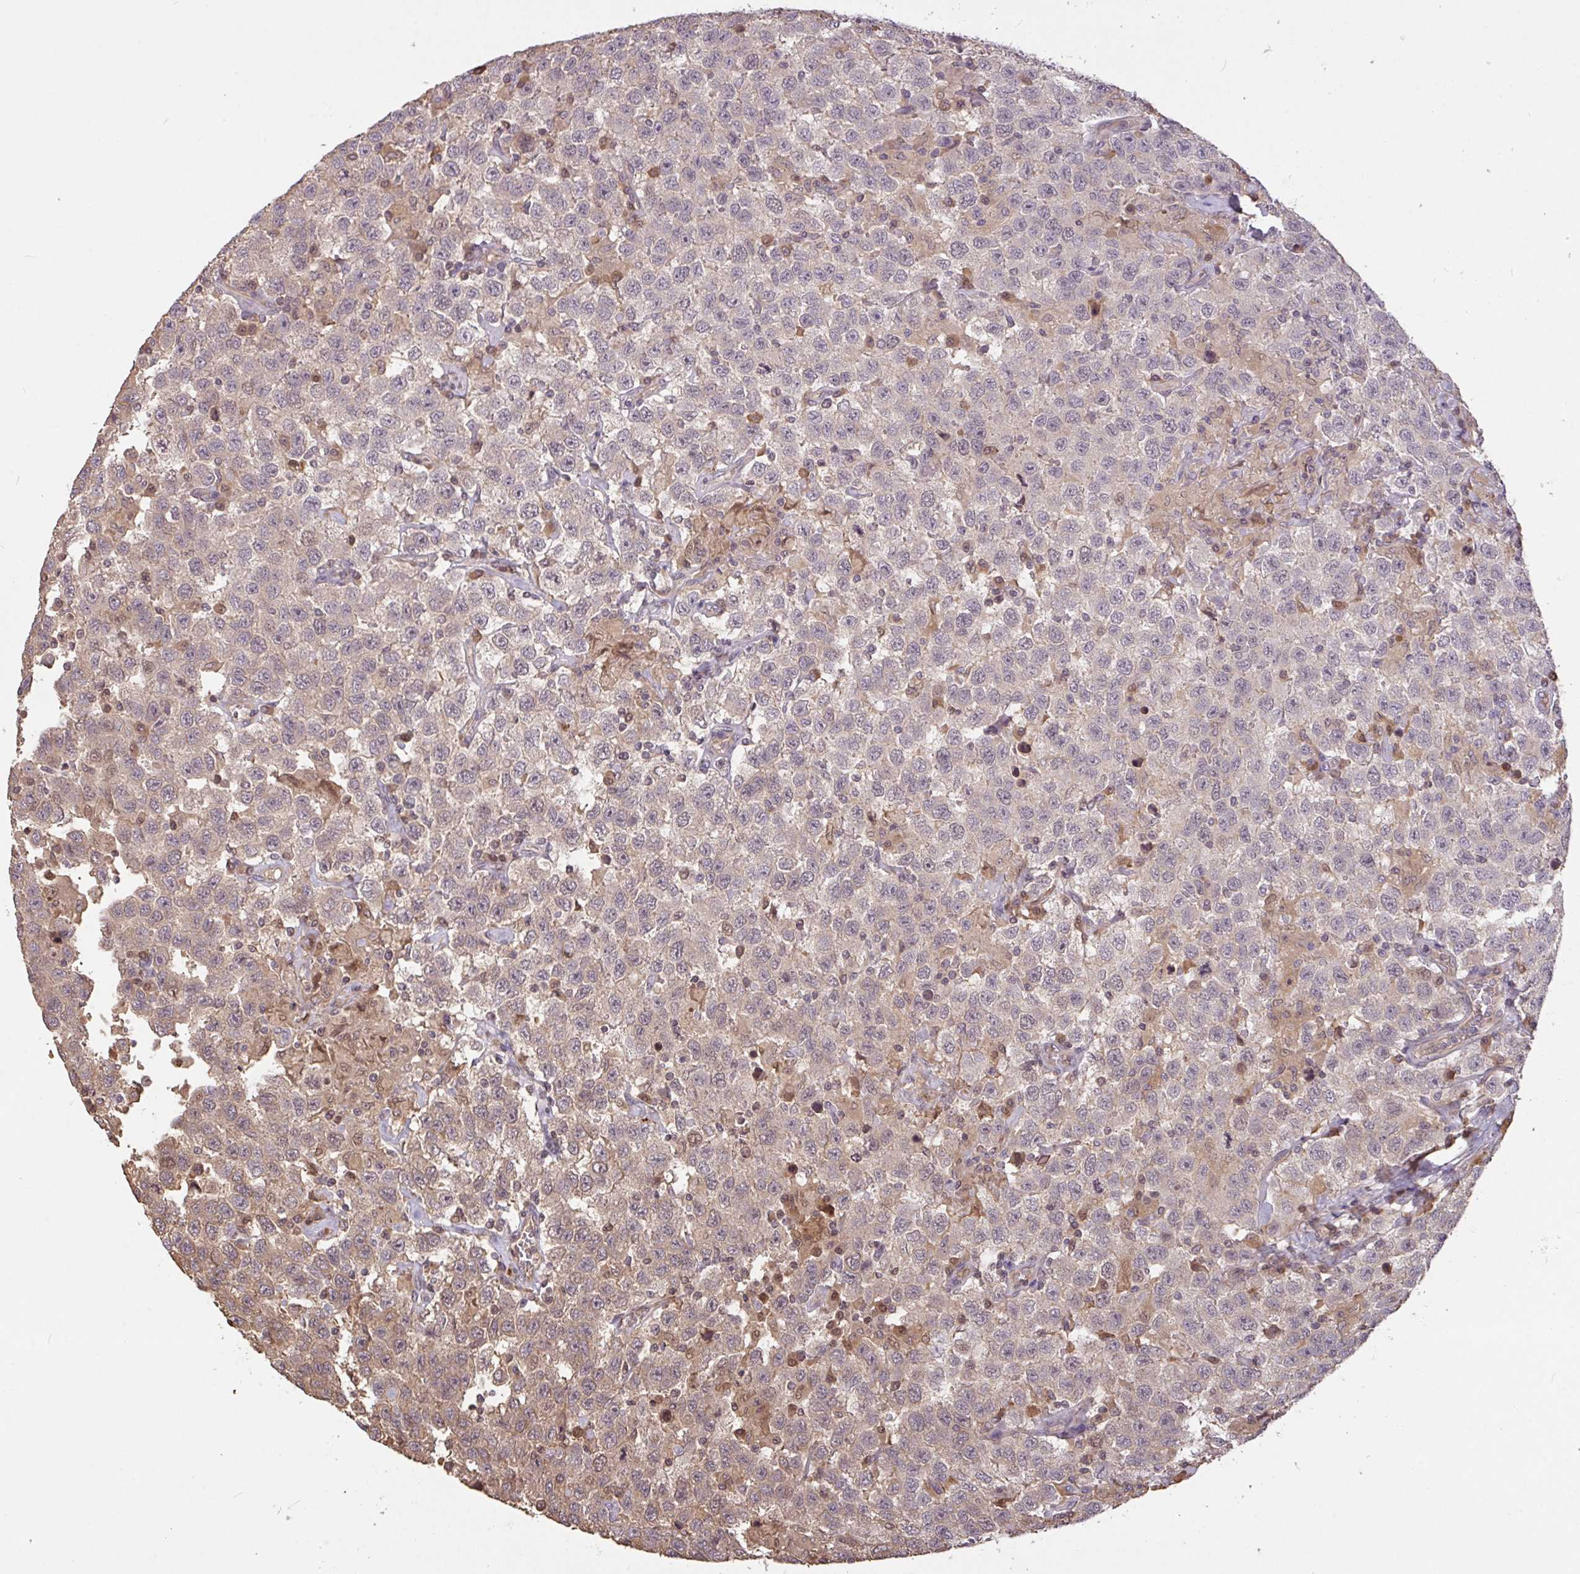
{"staining": {"intensity": "negative", "quantity": "none", "location": "none"}, "tissue": "testis cancer", "cell_type": "Tumor cells", "image_type": "cancer", "snomed": [{"axis": "morphology", "description": "Seminoma, NOS"}, {"axis": "topography", "description": "Testis"}], "caption": "Immunohistochemistry histopathology image of human testis cancer (seminoma) stained for a protein (brown), which demonstrates no expression in tumor cells.", "gene": "FCER1A", "patient": {"sex": "male", "age": 41}}